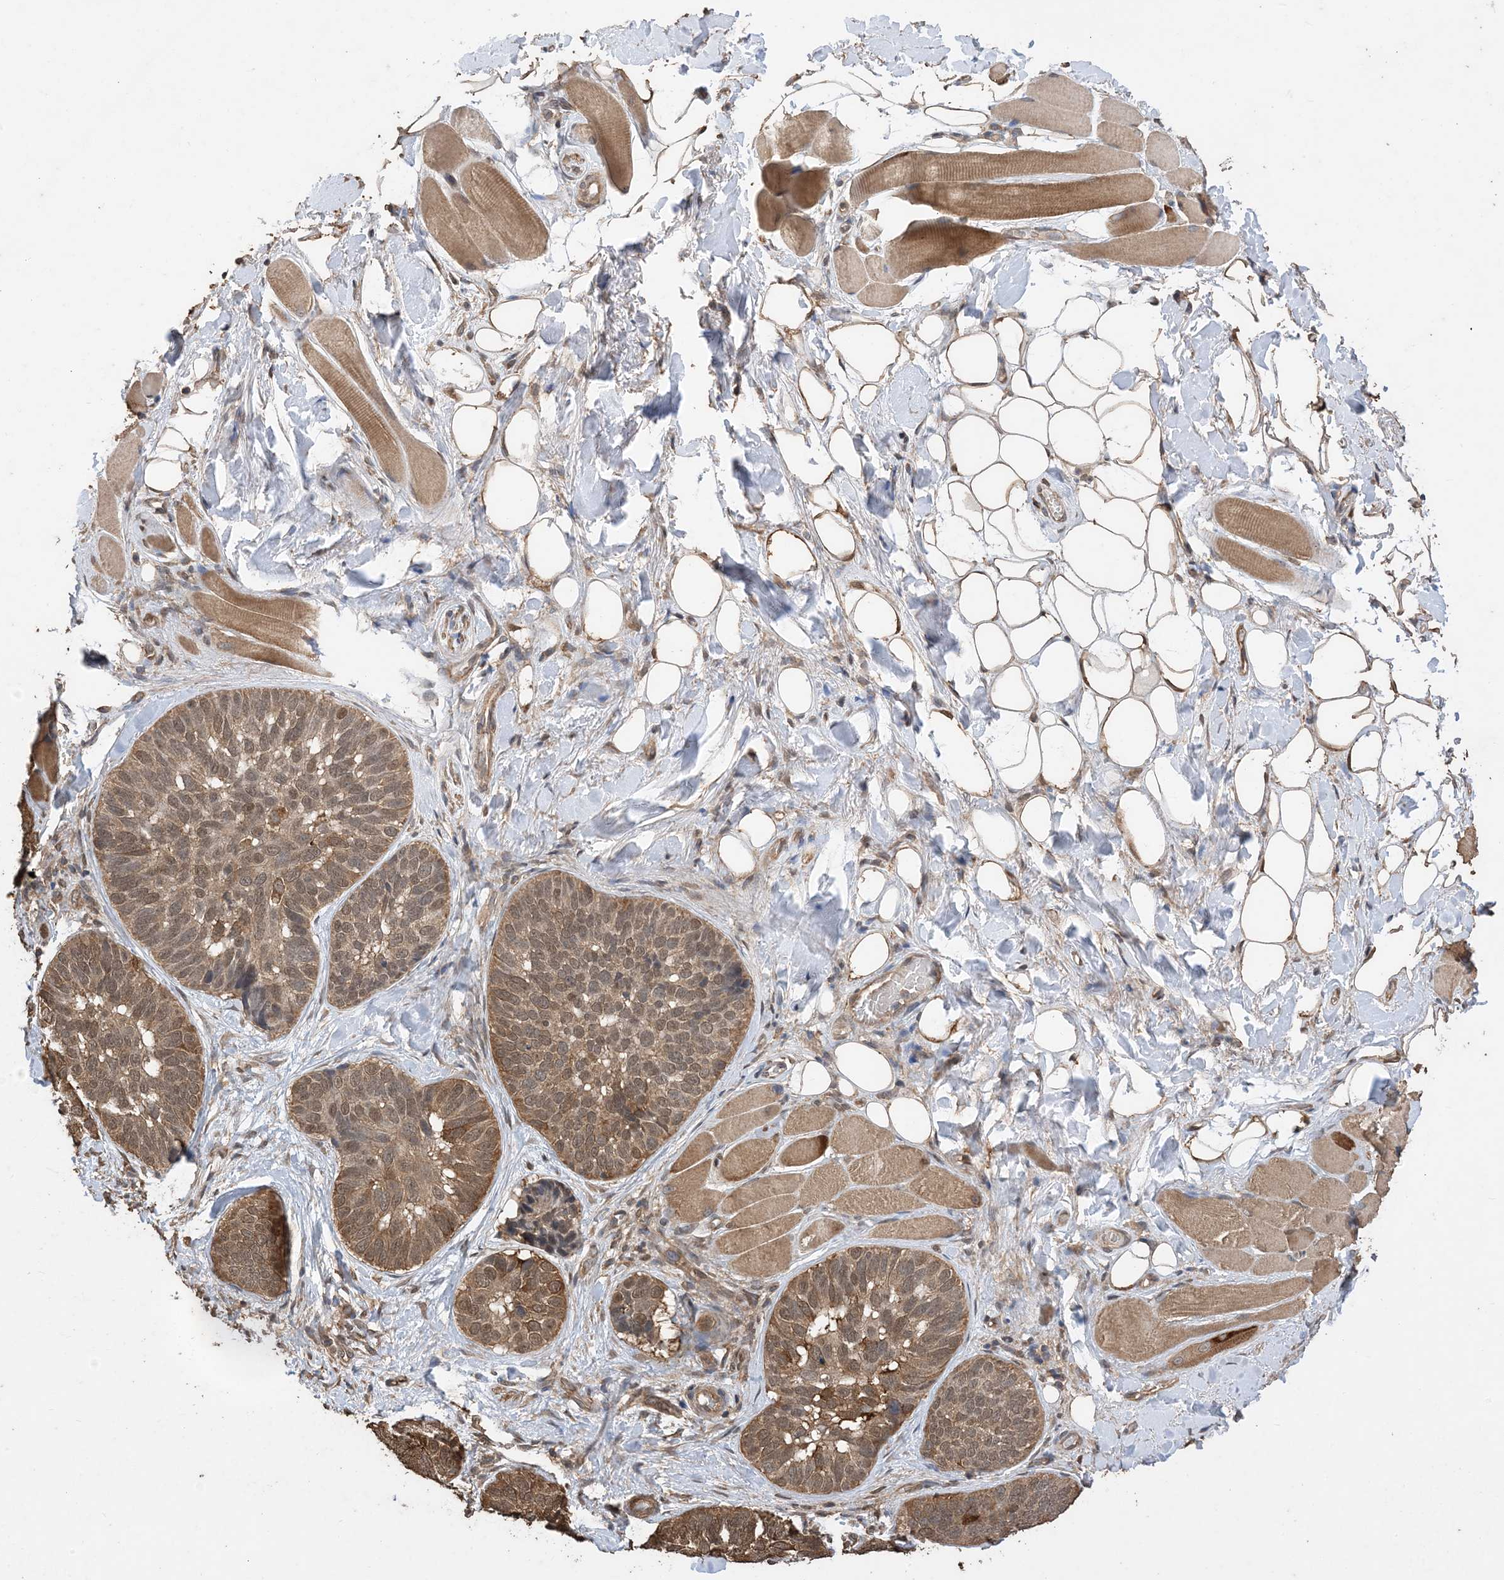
{"staining": {"intensity": "moderate", "quantity": ">75%", "location": "cytoplasmic/membranous,nuclear"}, "tissue": "skin cancer", "cell_type": "Tumor cells", "image_type": "cancer", "snomed": [{"axis": "morphology", "description": "Basal cell carcinoma"}, {"axis": "topography", "description": "Skin"}], "caption": "The immunohistochemical stain labels moderate cytoplasmic/membranous and nuclear staining in tumor cells of basal cell carcinoma (skin) tissue.", "gene": "ZKSCAN5", "patient": {"sex": "male", "age": 62}}